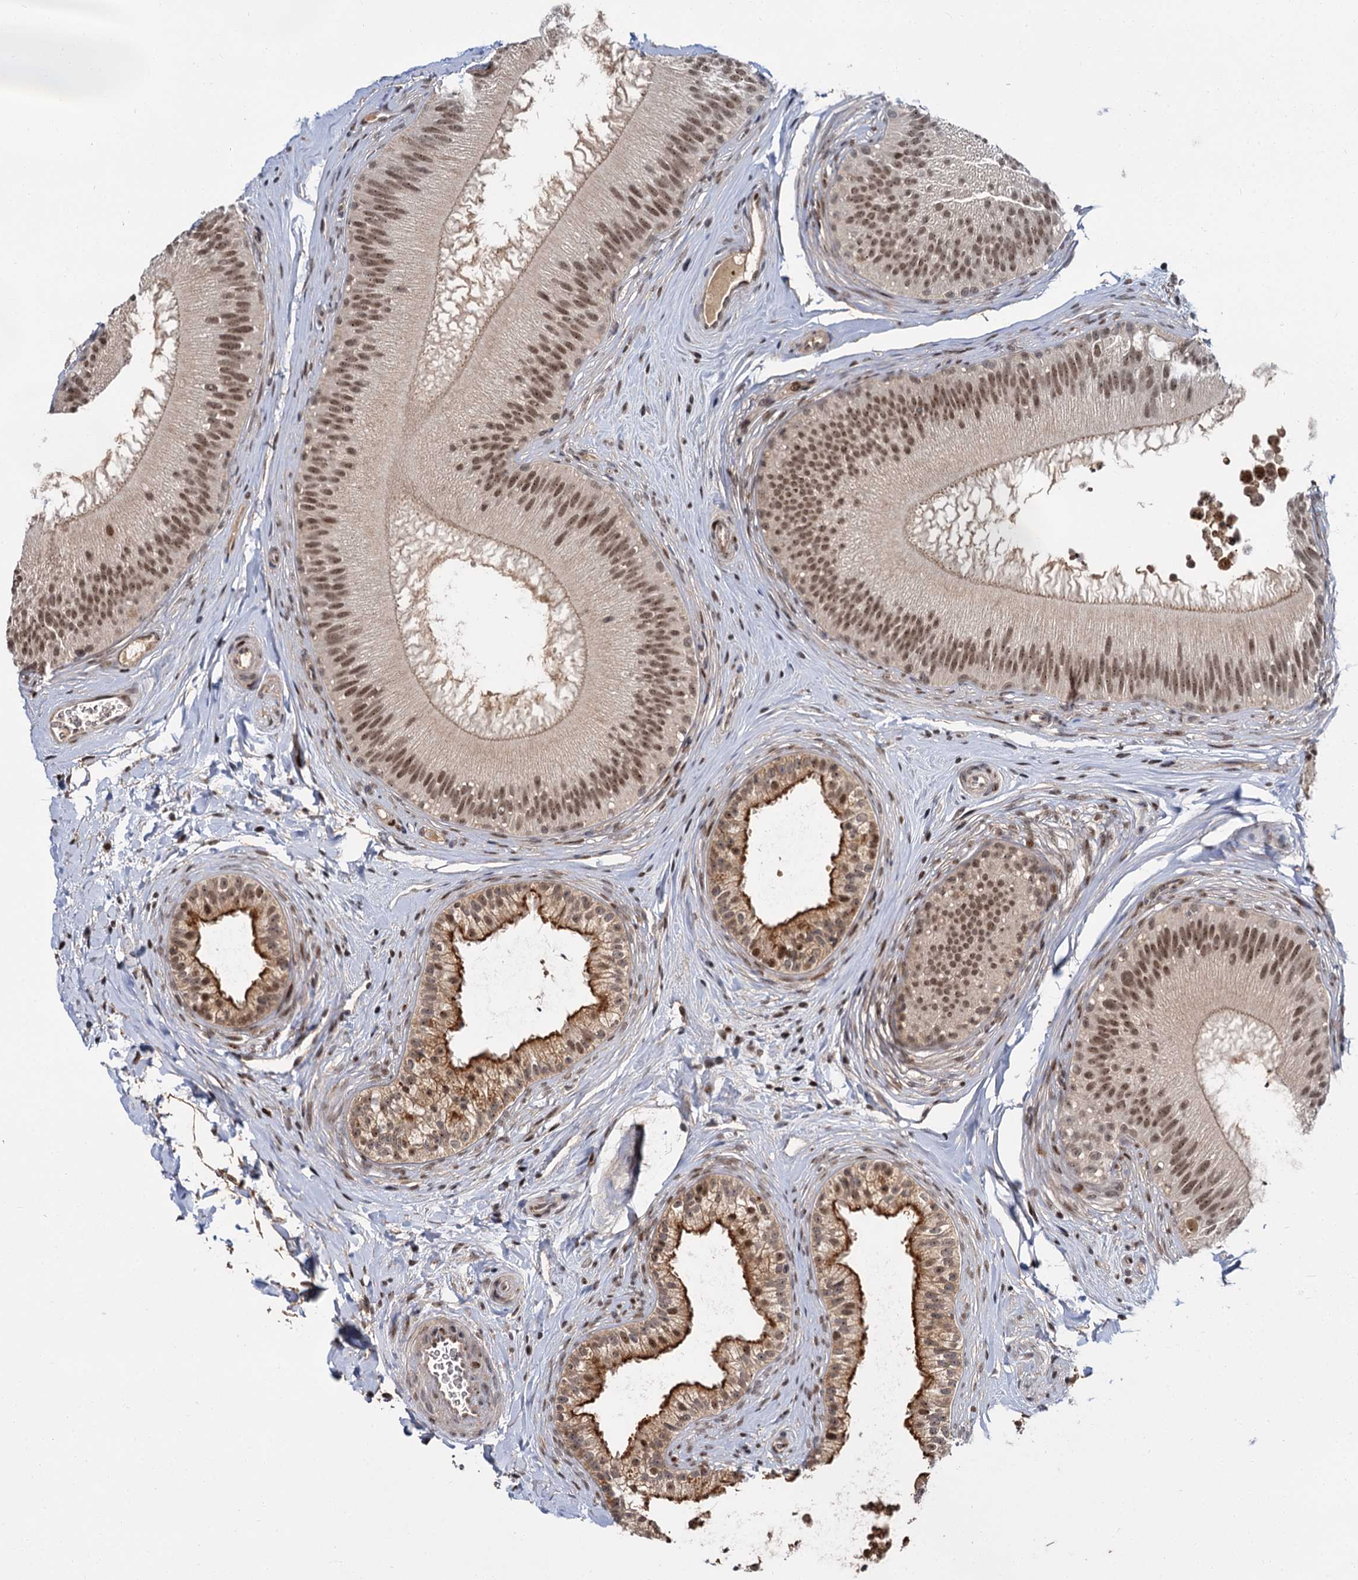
{"staining": {"intensity": "moderate", "quantity": ">75%", "location": "cytoplasmic/membranous,nuclear"}, "tissue": "epididymis", "cell_type": "Glandular cells", "image_type": "normal", "snomed": [{"axis": "morphology", "description": "Normal tissue, NOS"}, {"axis": "topography", "description": "Epididymis"}], "caption": "This micrograph demonstrates IHC staining of unremarkable human epididymis, with medium moderate cytoplasmic/membranous,nuclear positivity in about >75% of glandular cells.", "gene": "MBD6", "patient": {"sex": "male", "age": 45}}